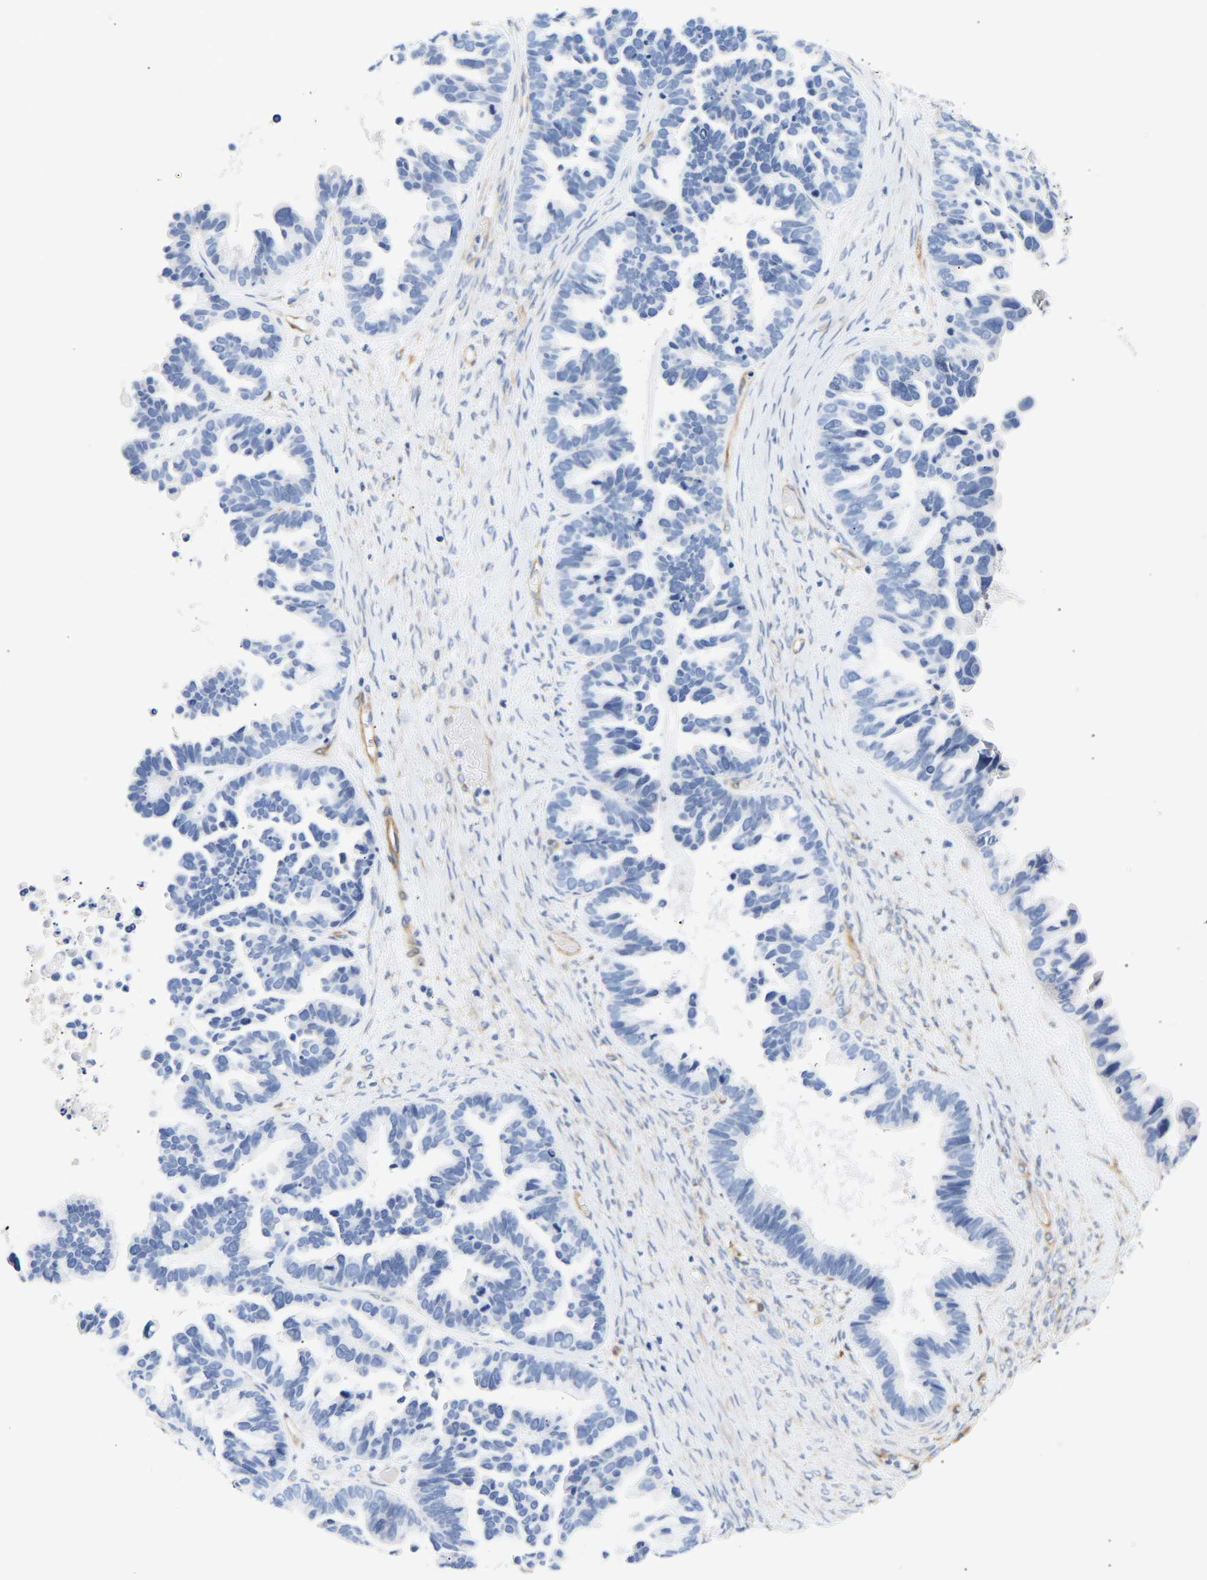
{"staining": {"intensity": "negative", "quantity": "none", "location": "none"}, "tissue": "ovarian cancer", "cell_type": "Tumor cells", "image_type": "cancer", "snomed": [{"axis": "morphology", "description": "Cystadenocarcinoma, serous, NOS"}, {"axis": "topography", "description": "Ovary"}], "caption": "The immunohistochemistry (IHC) photomicrograph has no significant staining in tumor cells of ovarian serous cystadenocarcinoma tissue. Nuclei are stained in blue.", "gene": "IGFBP7", "patient": {"sex": "female", "age": 56}}